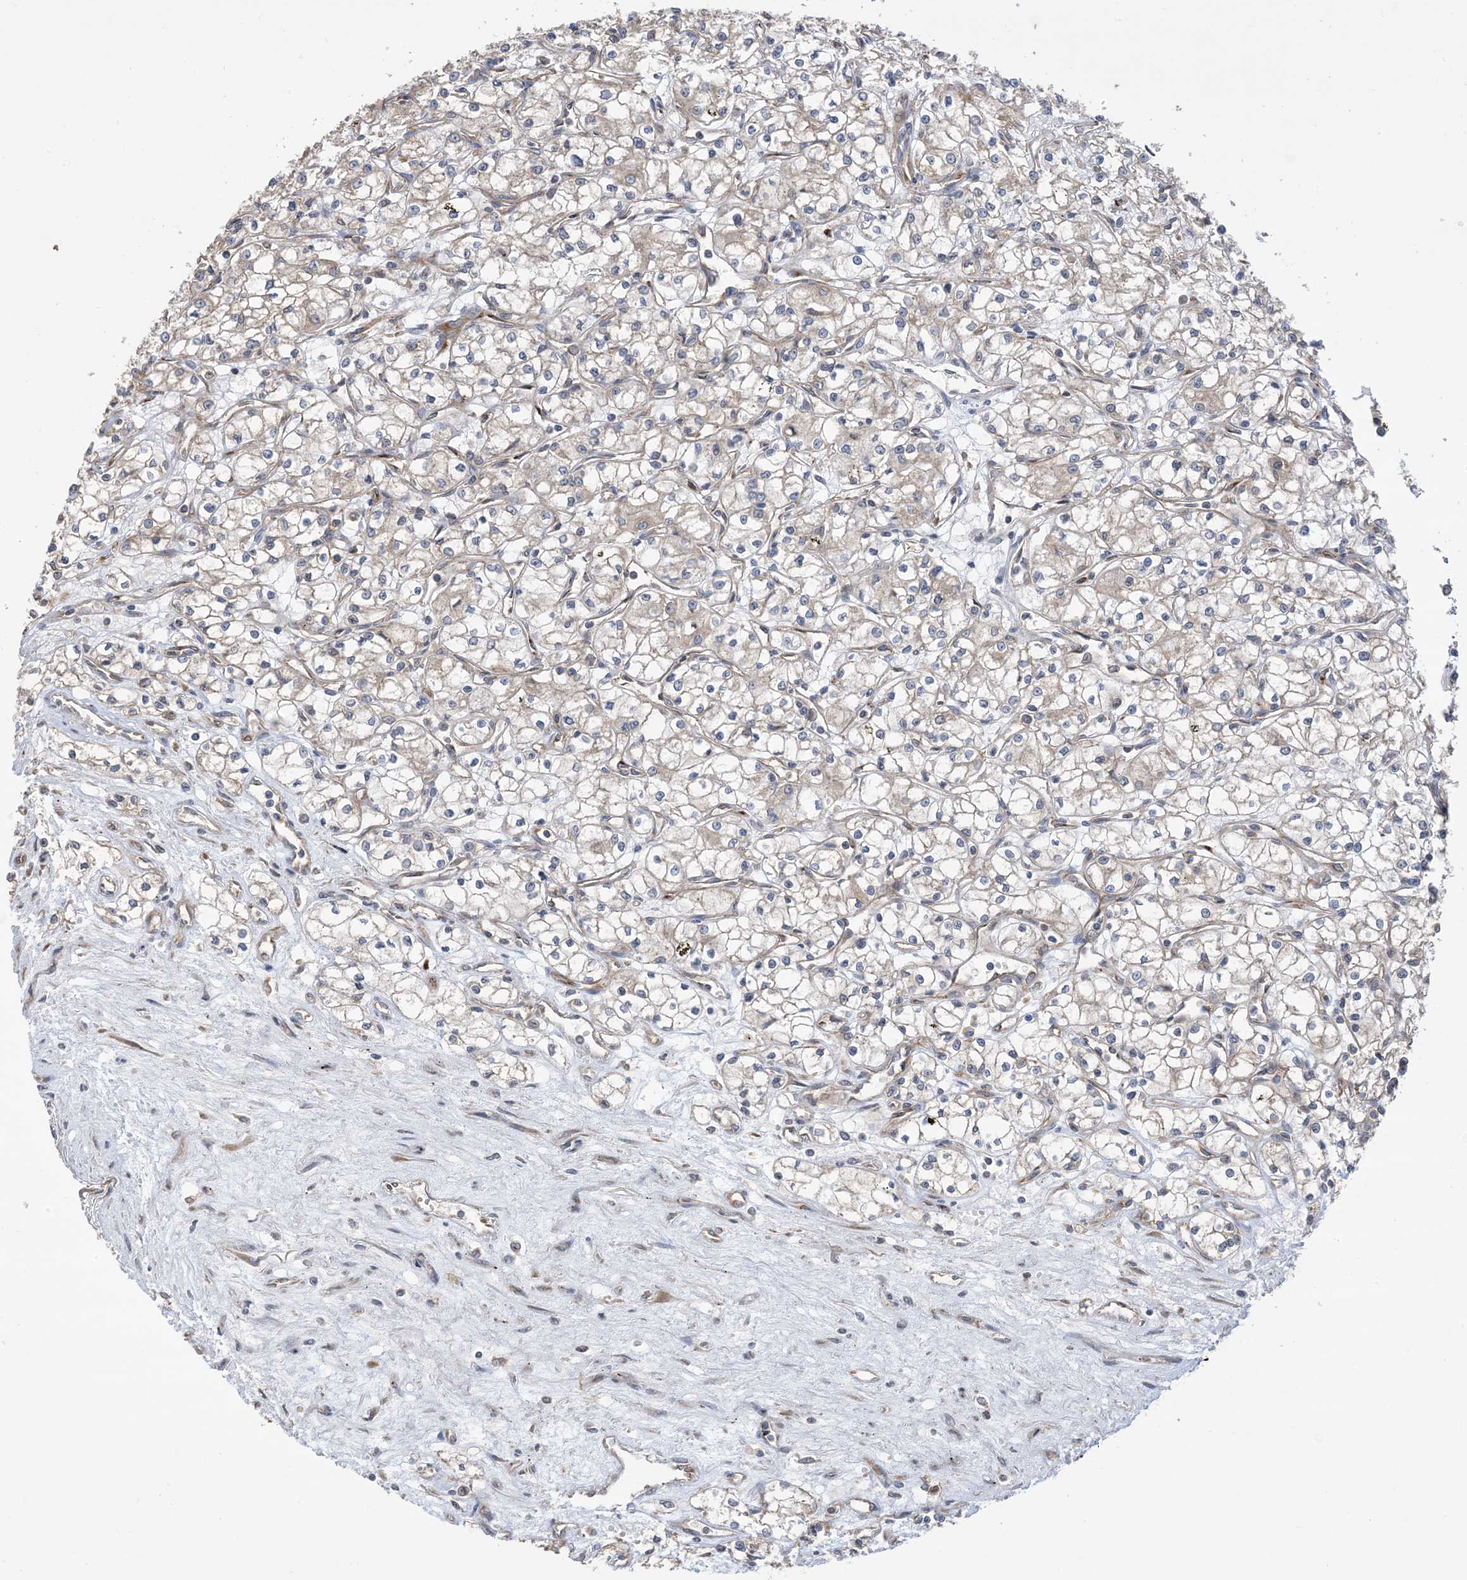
{"staining": {"intensity": "weak", "quantity": "25%-75%", "location": "cytoplasmic/membranous"}, "tissue": "renal cancer", "cell_type": "Tumor cells", "image_type": "cancer", "snomed": [{"axis": "morphology", "description": "Adenocarcinoma, NOS"}, {"axis": "topography", "description": "Kidney"}], "caption": "An IHC micrograph of tumor tissue is shown. Protein staining in brown shows weak cytoplasmic/membranous positivity in adenocarcinoma (renal) within tumor cells. Nuclei are stained in blue.", "gene": "CLEC16A", "patient": {"sex": "male", "age": 59}}